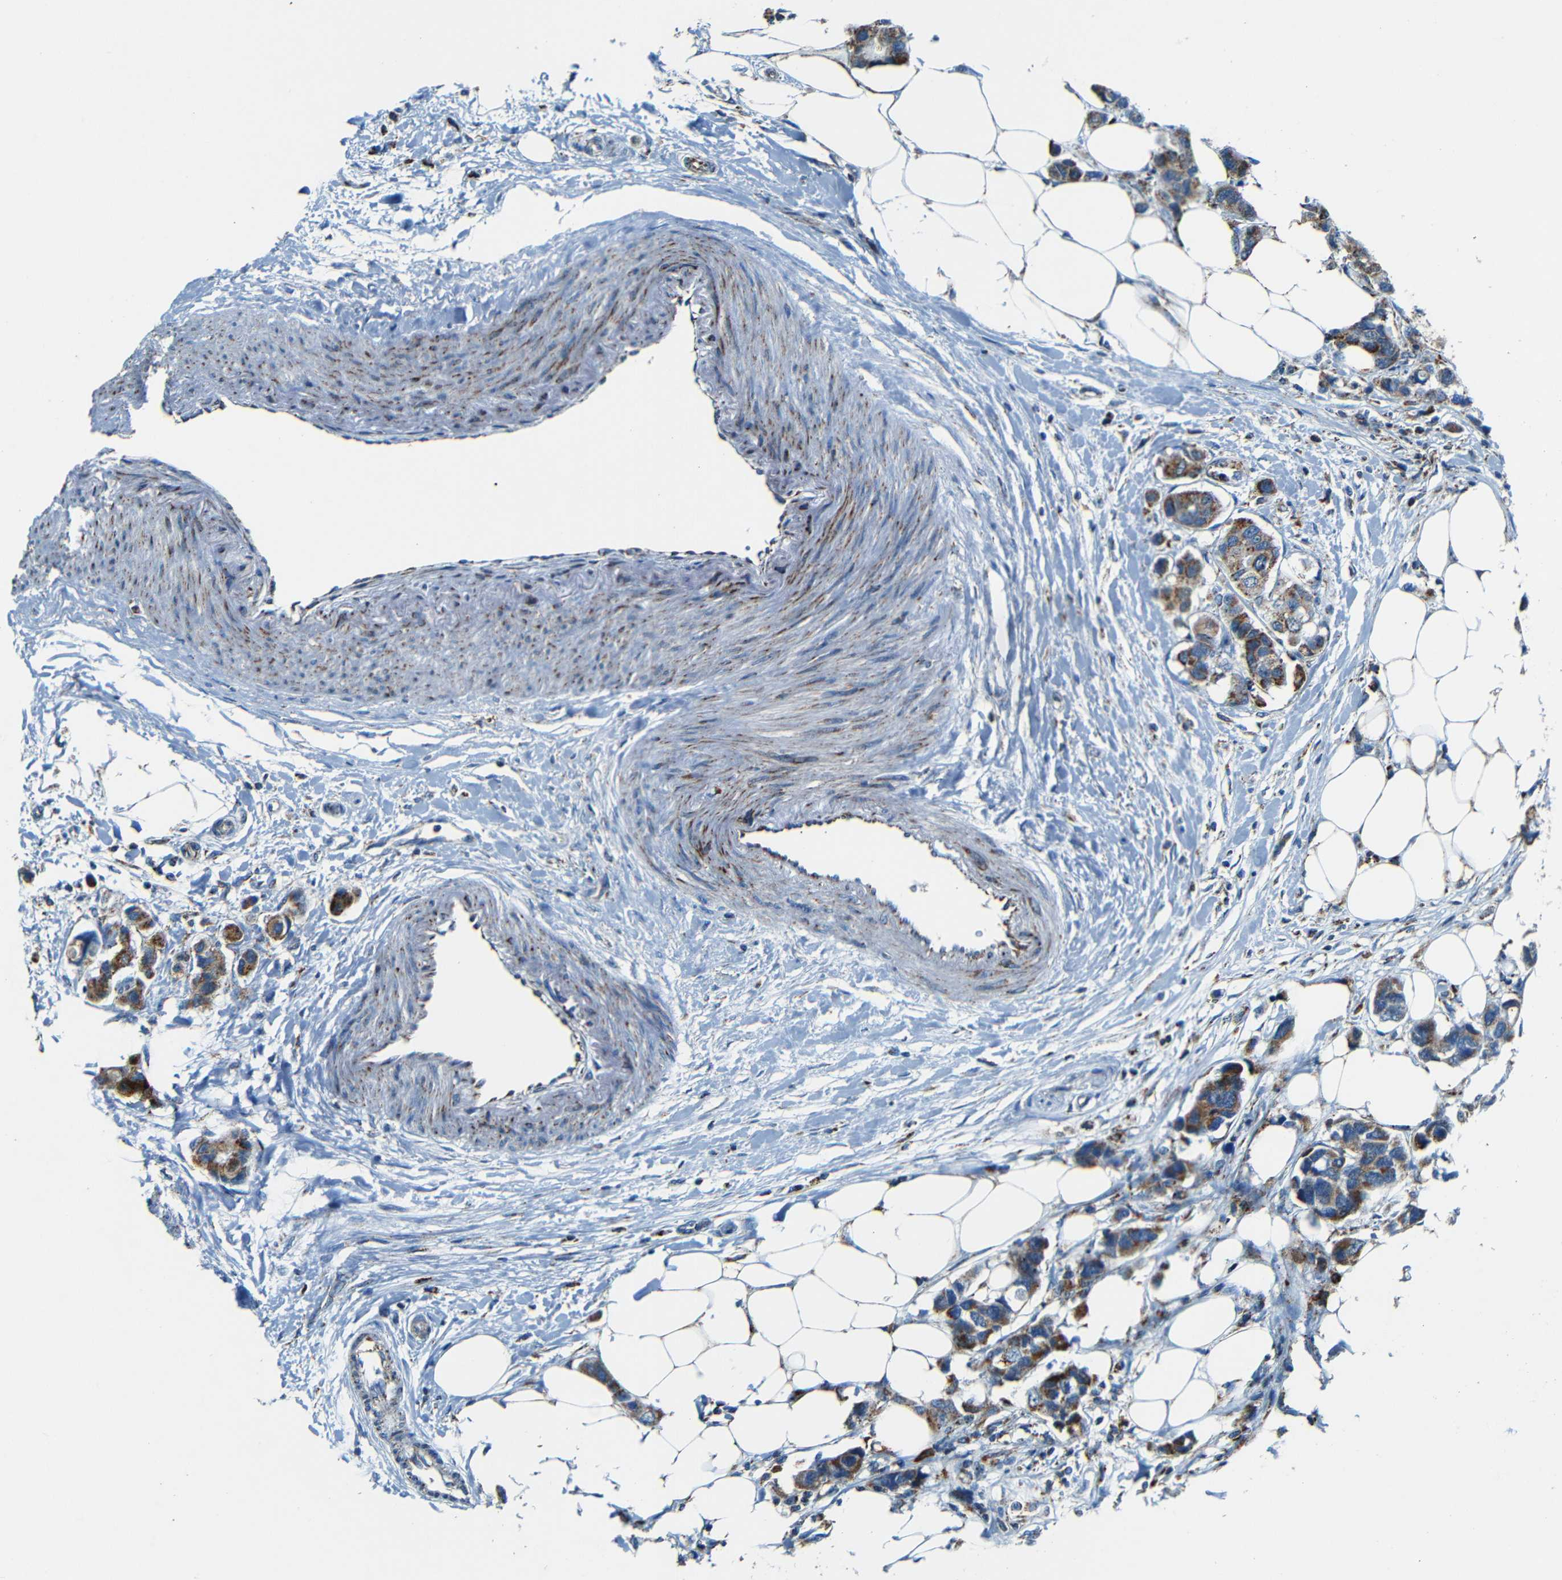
{"staining": {"intensity": "strong", "quantity": "25%-75%", "location": "cytoplasmic/membranous"}, "tissue": "breast cancer", "cell_type": "Tumor cells", "image_type": "cancer", "snomed": [{"axis": "morphology", "description": "Normal tissue, NOS"}, {"axis": "morphology", "description": "Duct carcinoma"}, {"axis": "topography", "description": "Breast"}], "caption": "Protein expression analysis of breast cancer demonstrates strong cytoplasmic/membranous positivity in about 25%-75% of tumor cells.", "gene": "WSCD2", "patient": {"sex": "female", "age": 50}}